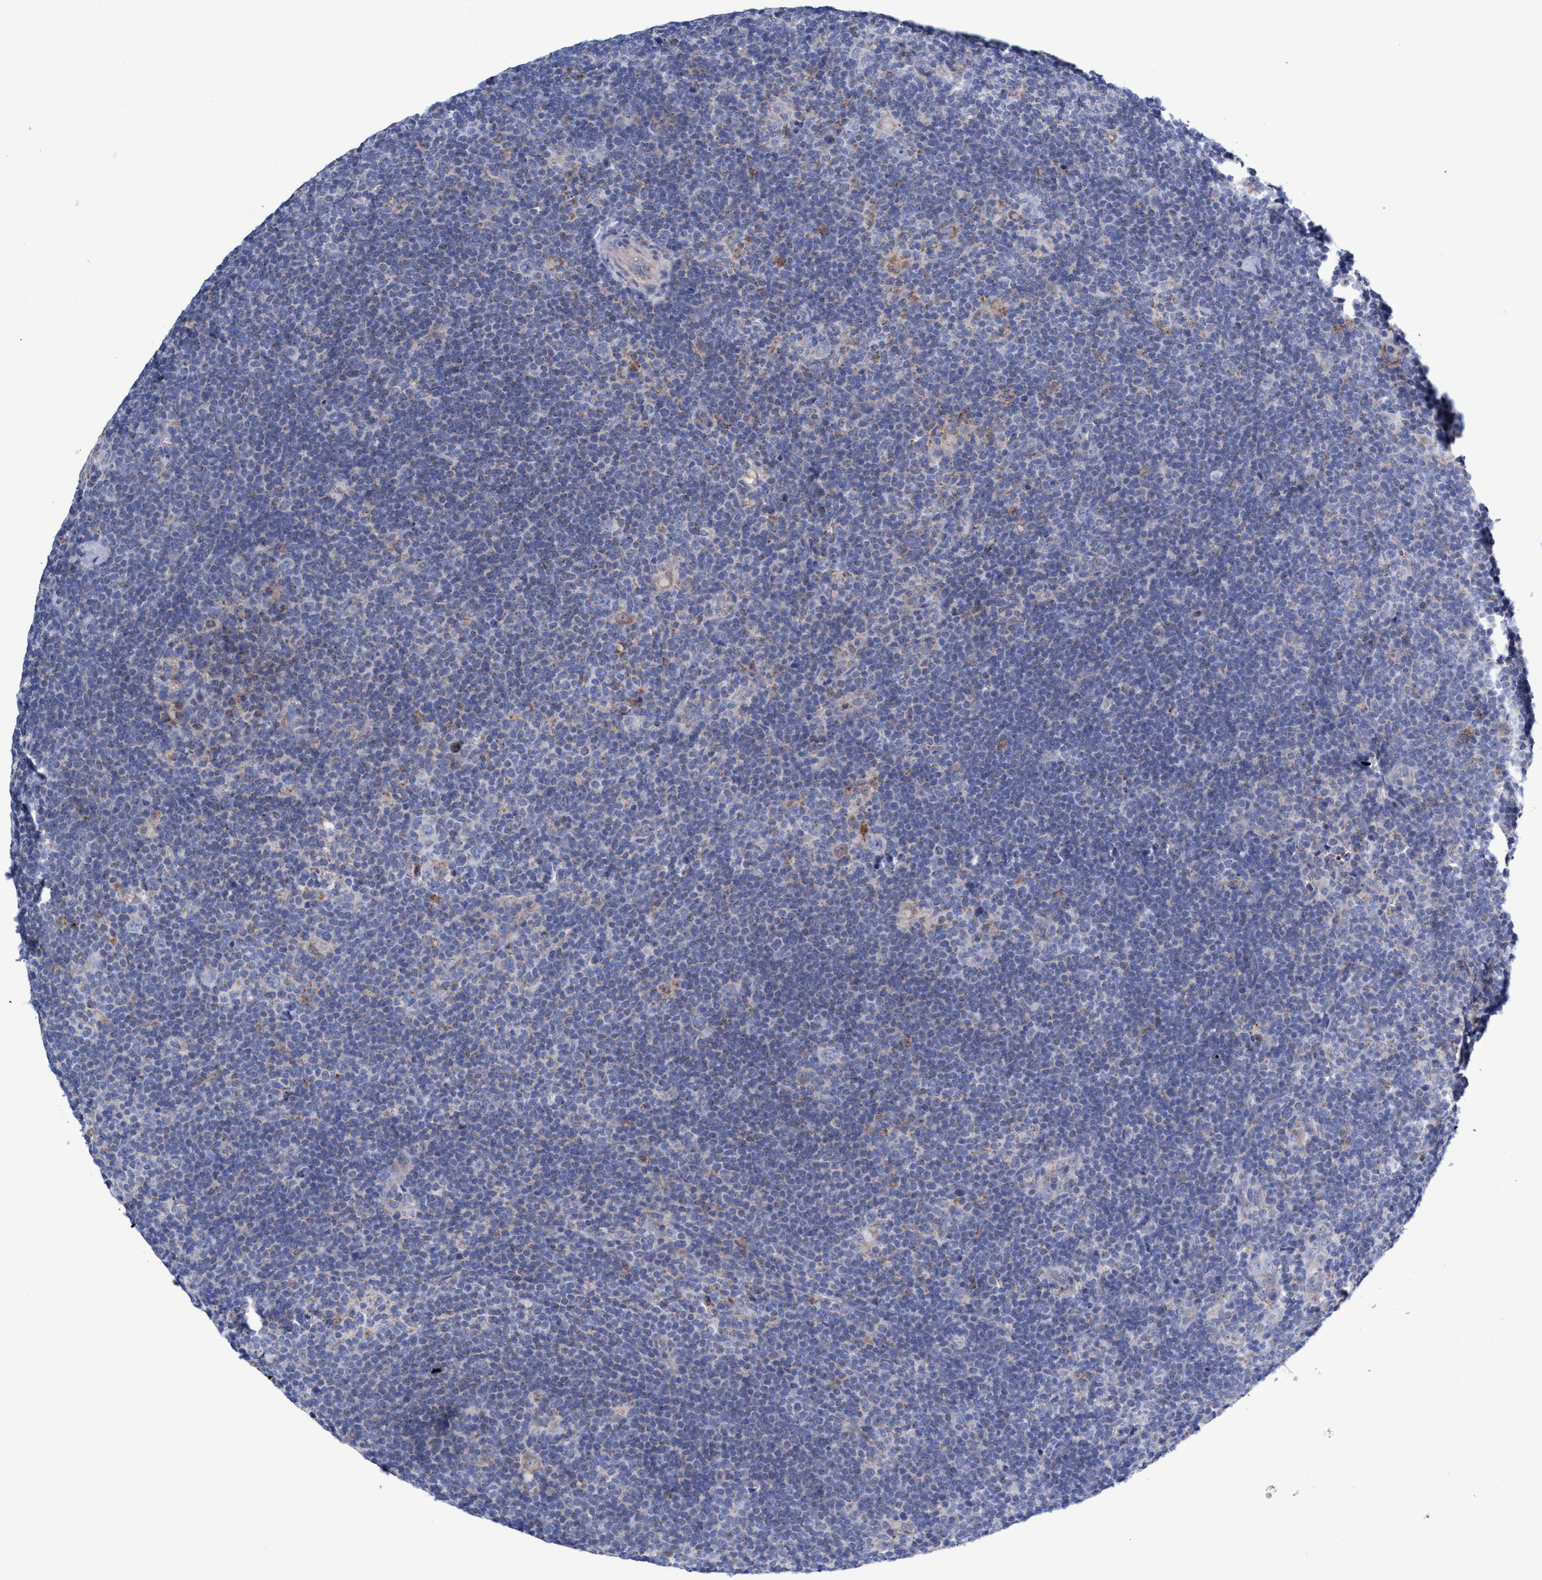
{"staining": {"intensity": "negative", "quantity": "none", "location": "none"}, "tissue": "lymphoma", "cell_type": "Tumor cells", "image_type": "cancer", "snomed": [{"axis": "morphology", "description": "Hodgkin's disease, NOS"}, {"axis": "topography", "description": "Lymph node"}], "caption": "Tumor cells are negative for brown protein staining in lymphoma. (Stains: DAB (3,3'-diaminobenzidine) IHC with hematoxylin counter stain, Microscopy: brightfield microscopy at high magnification).", "gene": "ZNF750", "patient": {"sex": "female", "age": 57}}